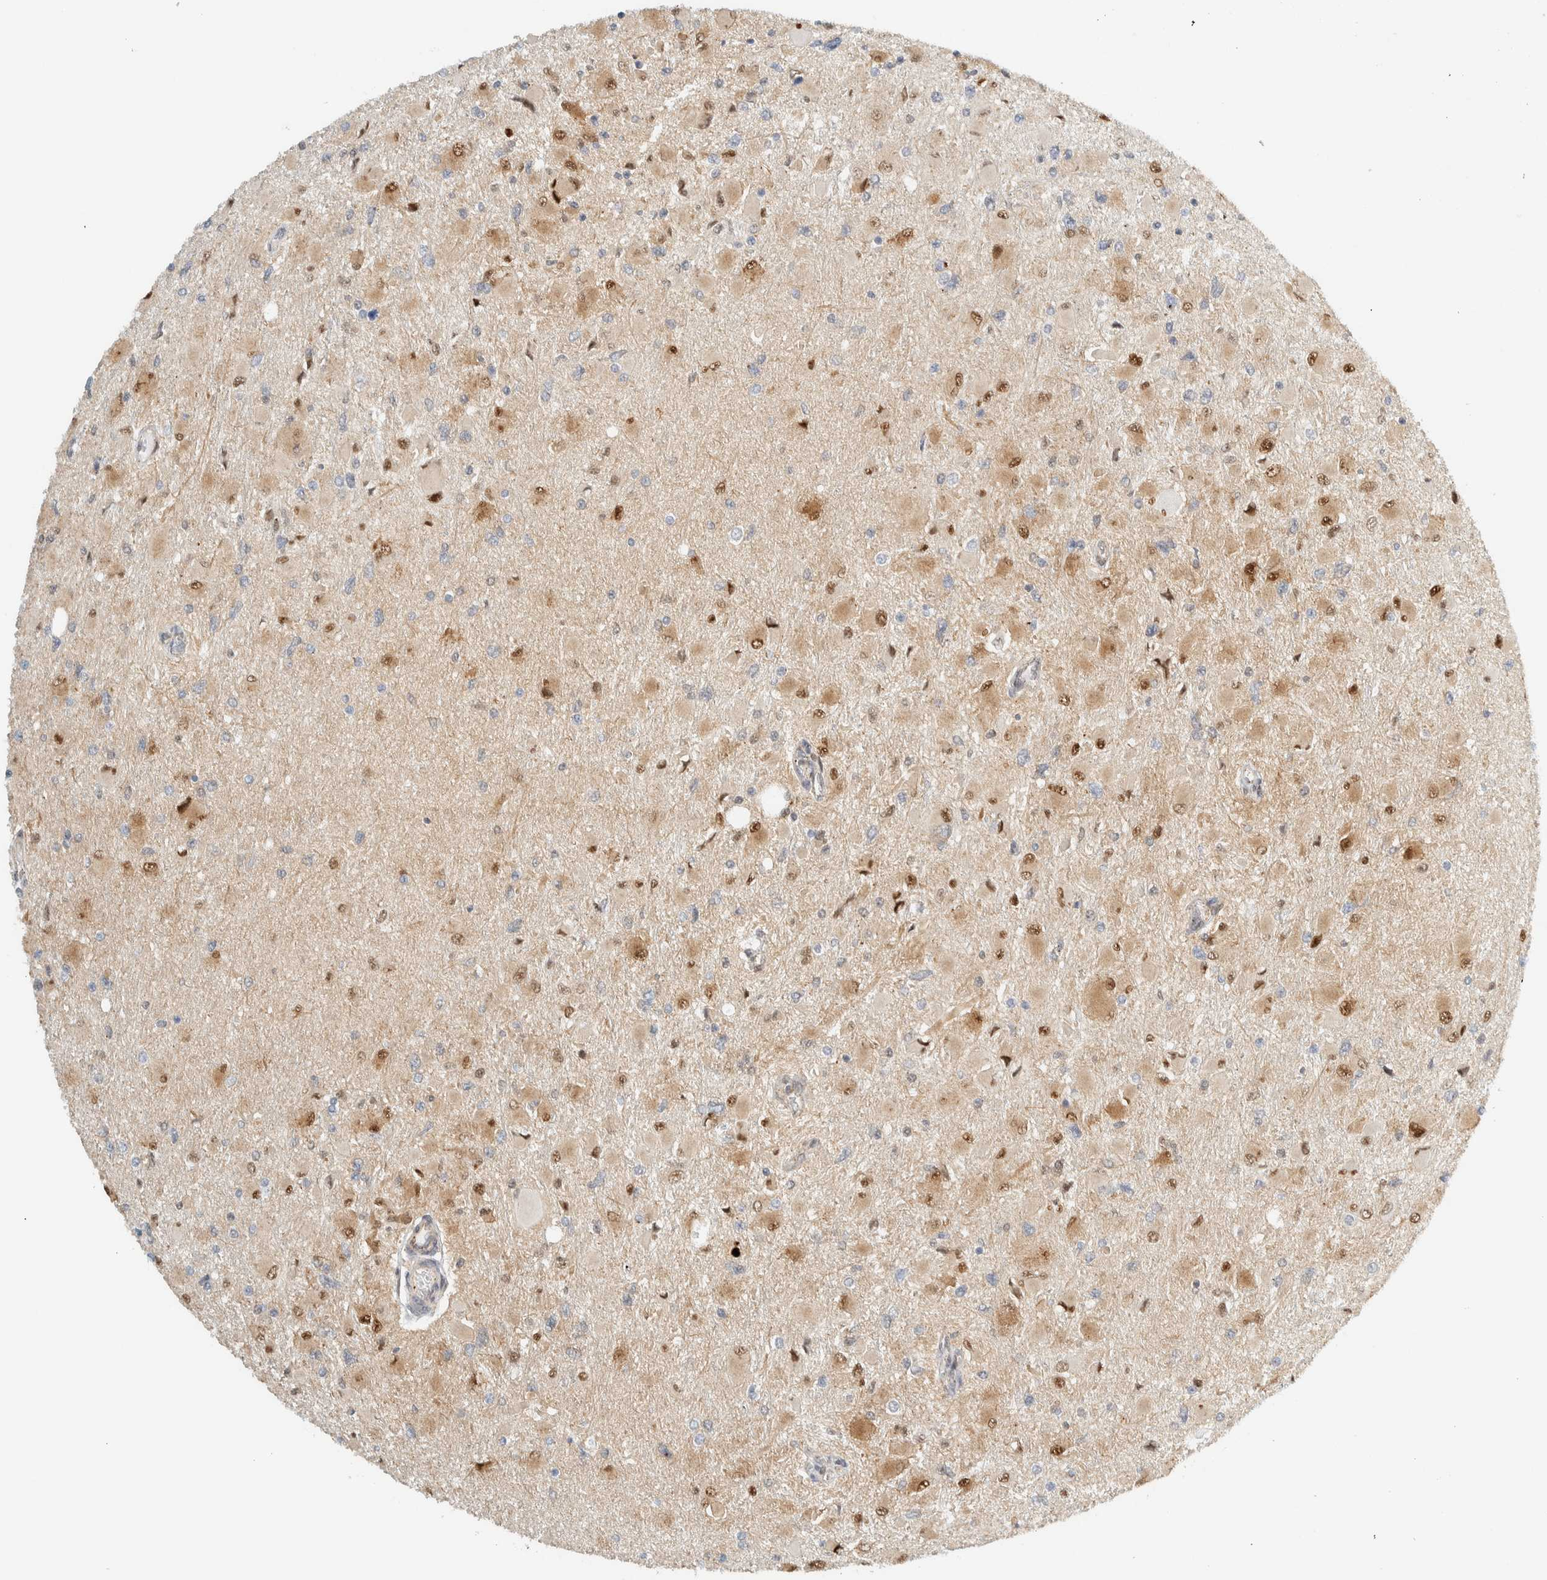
{"staining": {"intensity": "moderate", "quantity": "25%-75%", "location": "cytoplasmic/membranous,nuclear"}, "tissue": "glioma", "cell_type": "Tumor cells", "image_type": "cancer", "snomed": [{"axis": "morphology", "description": "Glioma, malignant, High grade"}, {"axis": "topography", "description": "Cerebral cortex"}], "caption": "Glioma stained with immunohistochemistry (IHC) reveals moderate cytoplasmic/membranous and nuclear staining in about 25%-75% of tumor cells. The protein of interest is shown in brown color, while the nuclei are stained blue.", "gene": "TFE3", "patient": {"sex": "female", "age": 36}}